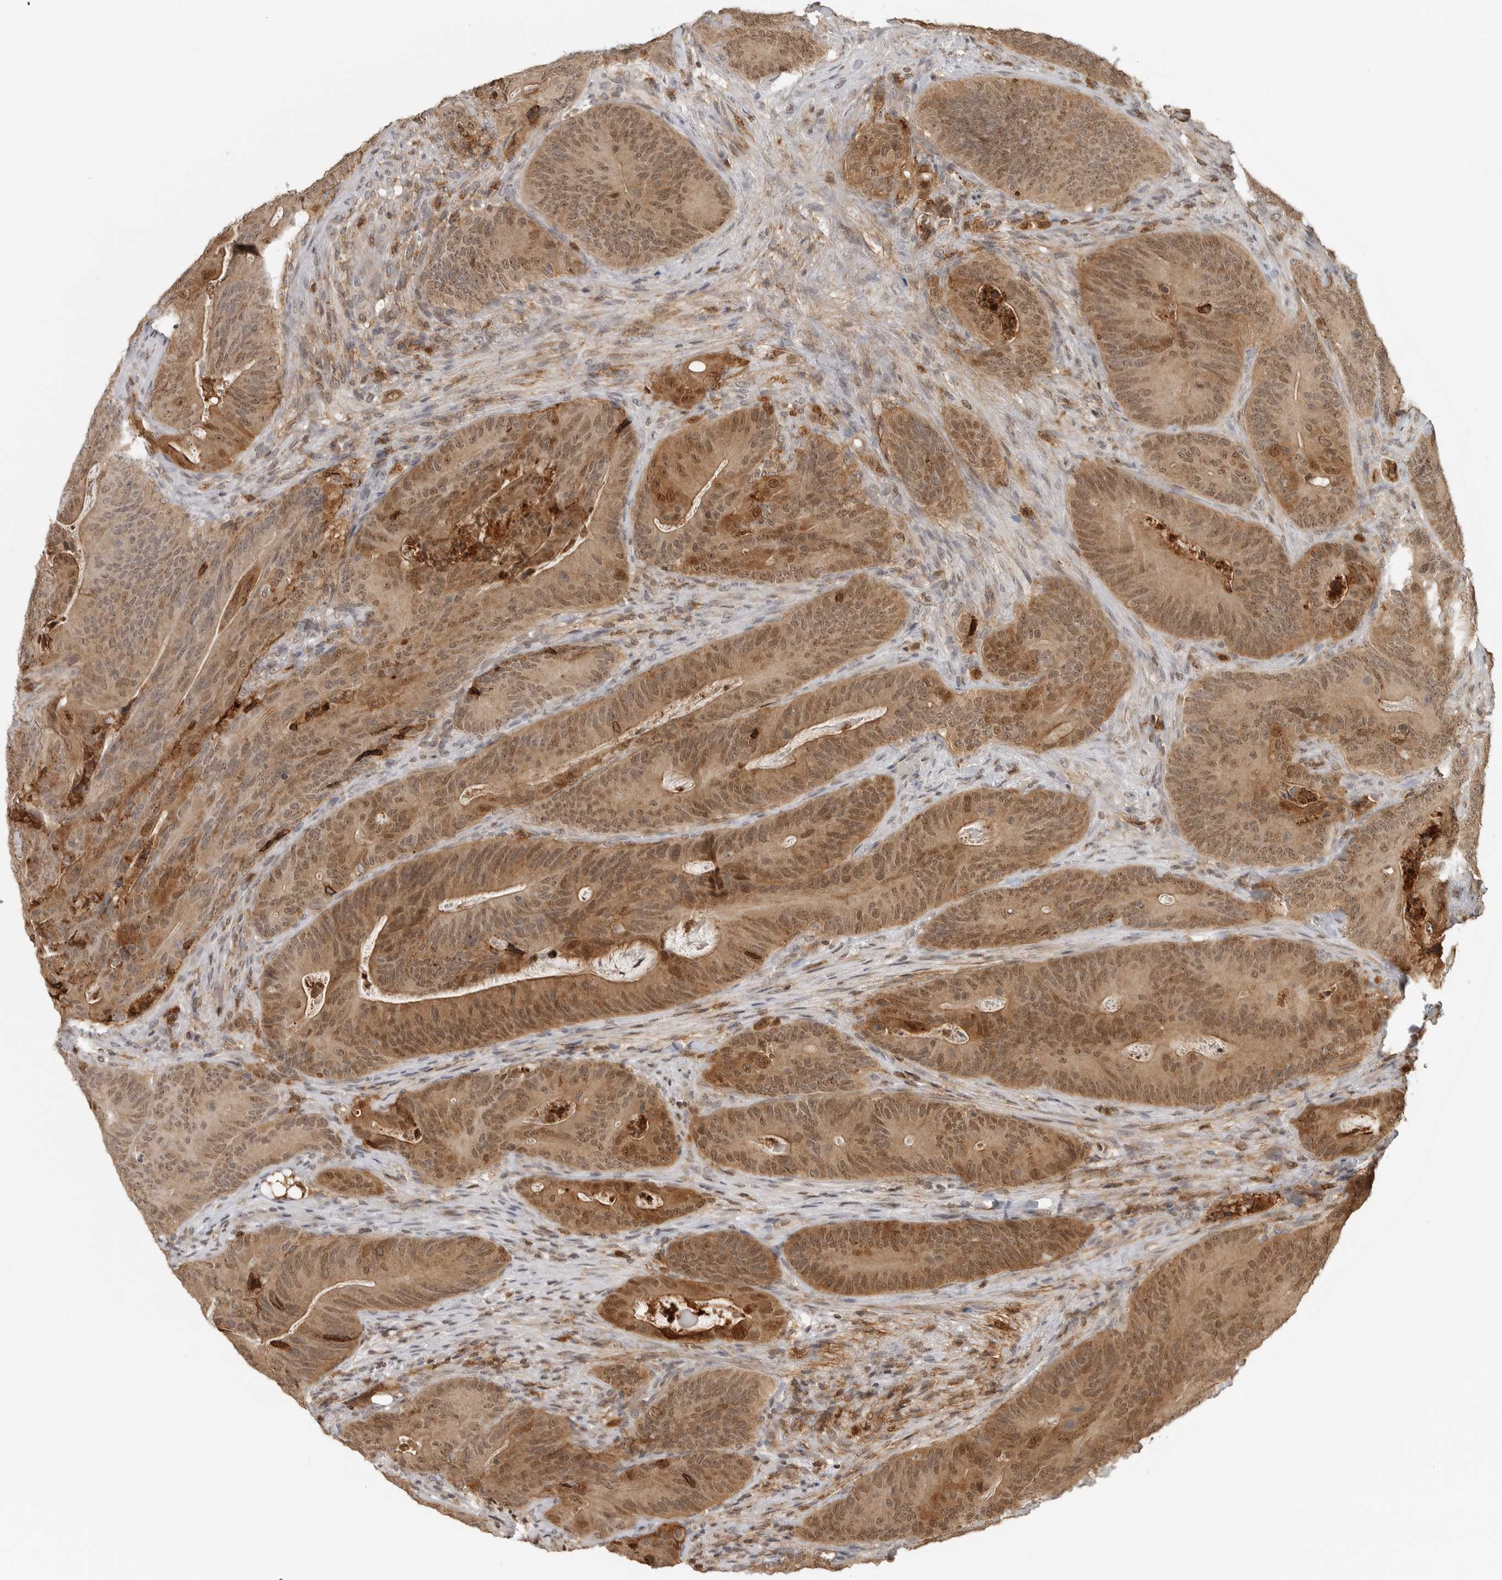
{"staining": {"intensity": "moderate", "quantity": ">75%", "location": "cytoplasmic/membranous,nuclear"}, "tissue": "colorectal cancer", "cell_type": "Tumor cells", "image_type": "cancer", "snomed": [{"axis": "morphology", "description": "Normal tissue, NOS"}, {"axis": "topography", "description": "Colon"}], "caption": "Moderate cytoplasmic/membranous and nuclear positivity for a protein is identified in about >75% of tumor cells of colorectal cancer using IHC.", "gene": "ANXA11", "patient": {"sex": "female", "age": 82}}